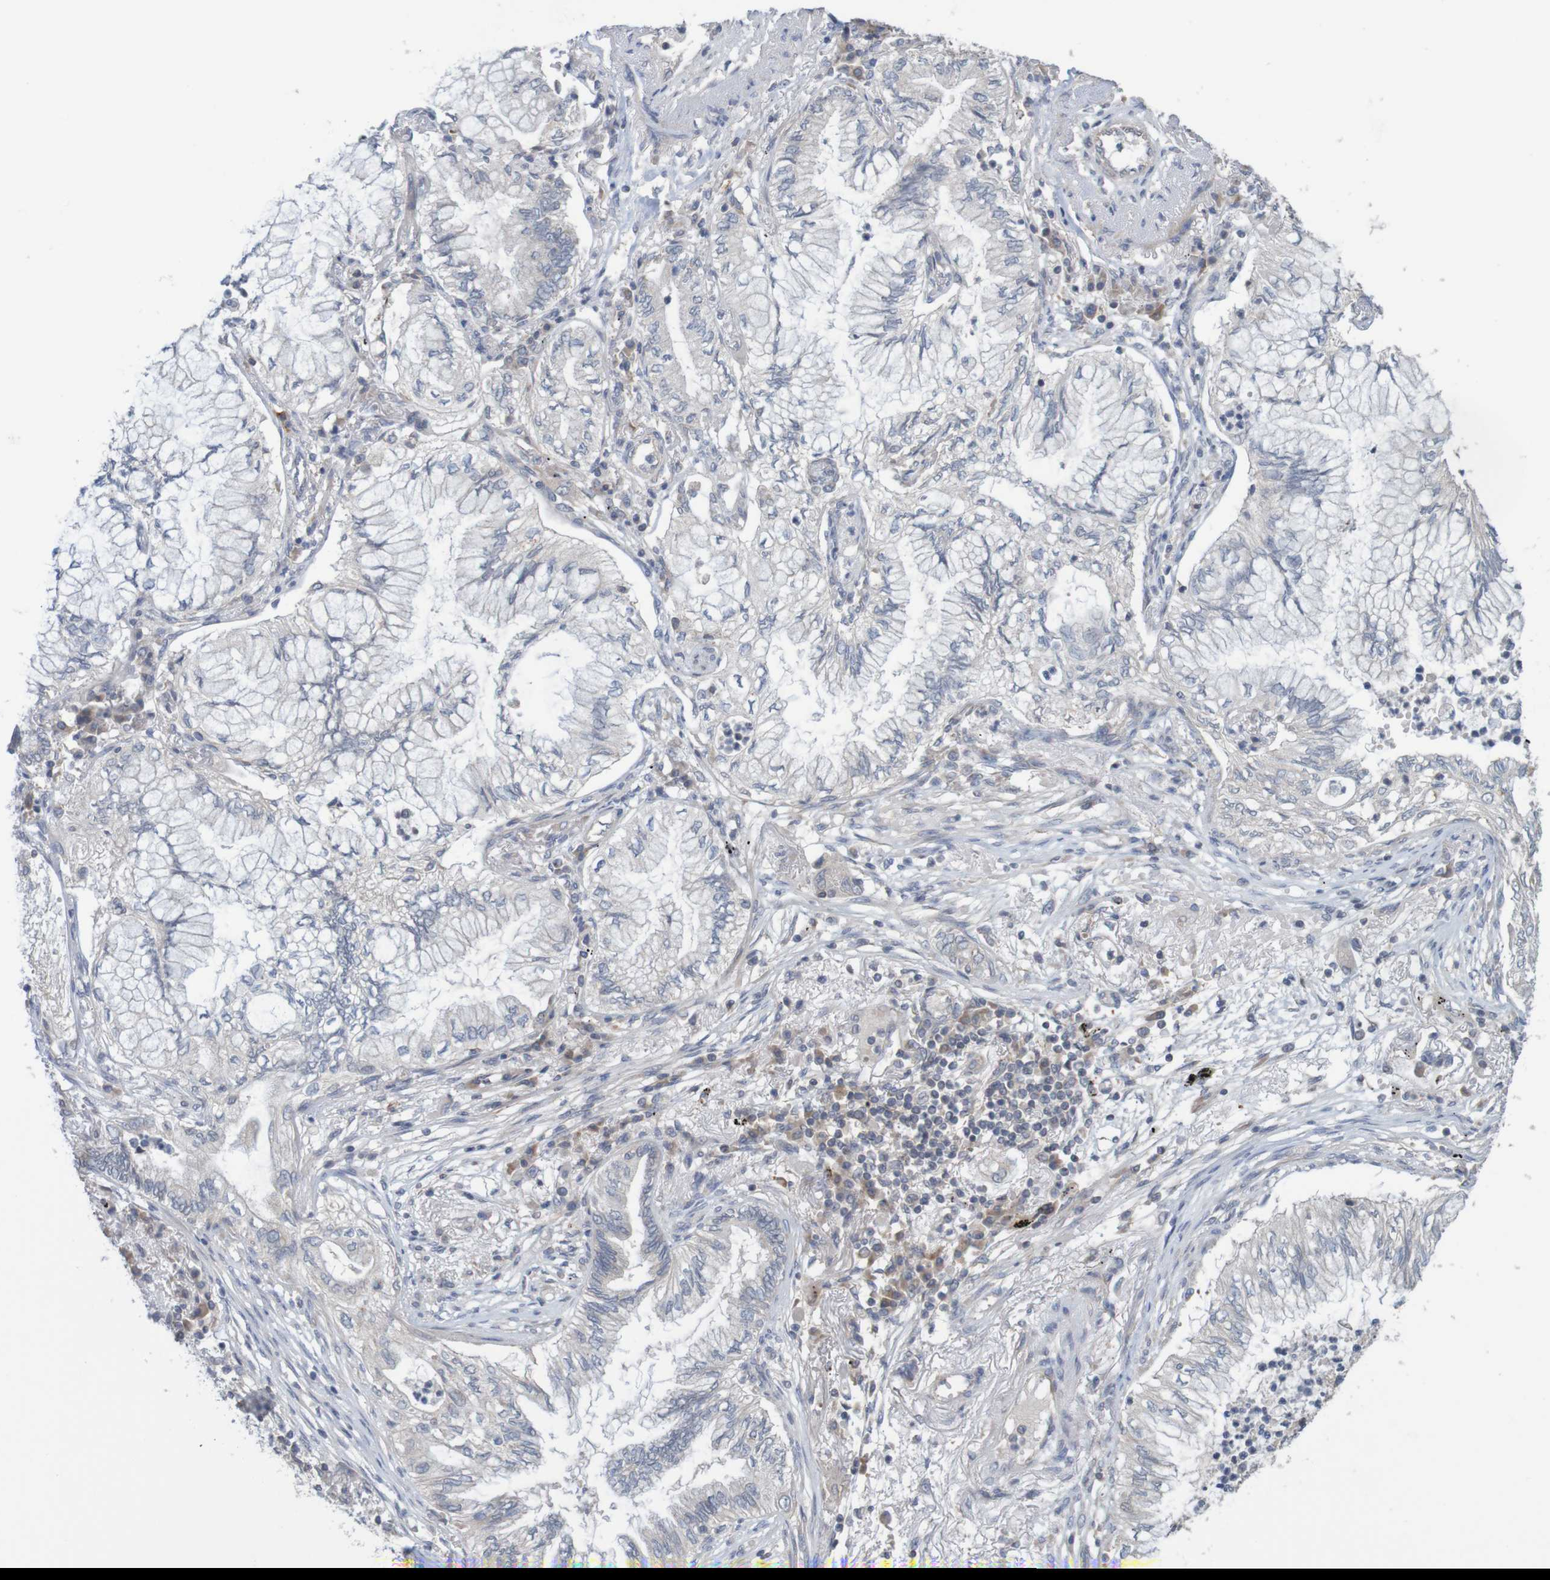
{"staining": {"intensity": "negative", "quantity": "none", "location": "none"}, "tissue": "lung cancer", "cell_type": "Tumor cells", "image_type": "cancer", "snomed": [{"axis": "morphology", "description": "Normal tissue, NOS"}, {"axis": "morphology", "description": "Adenocarcinoma, NOS"}, {"axis": "topography", "description": "Bronchus"}, {"axis": "topography", "description": "Lung"}], "caption": "A histopathology image of lung cancer stained for a protein shows no brown staining in tumor cells.", "gene": "ANKK1", "patient": {"sex": "female", "age": 70}}